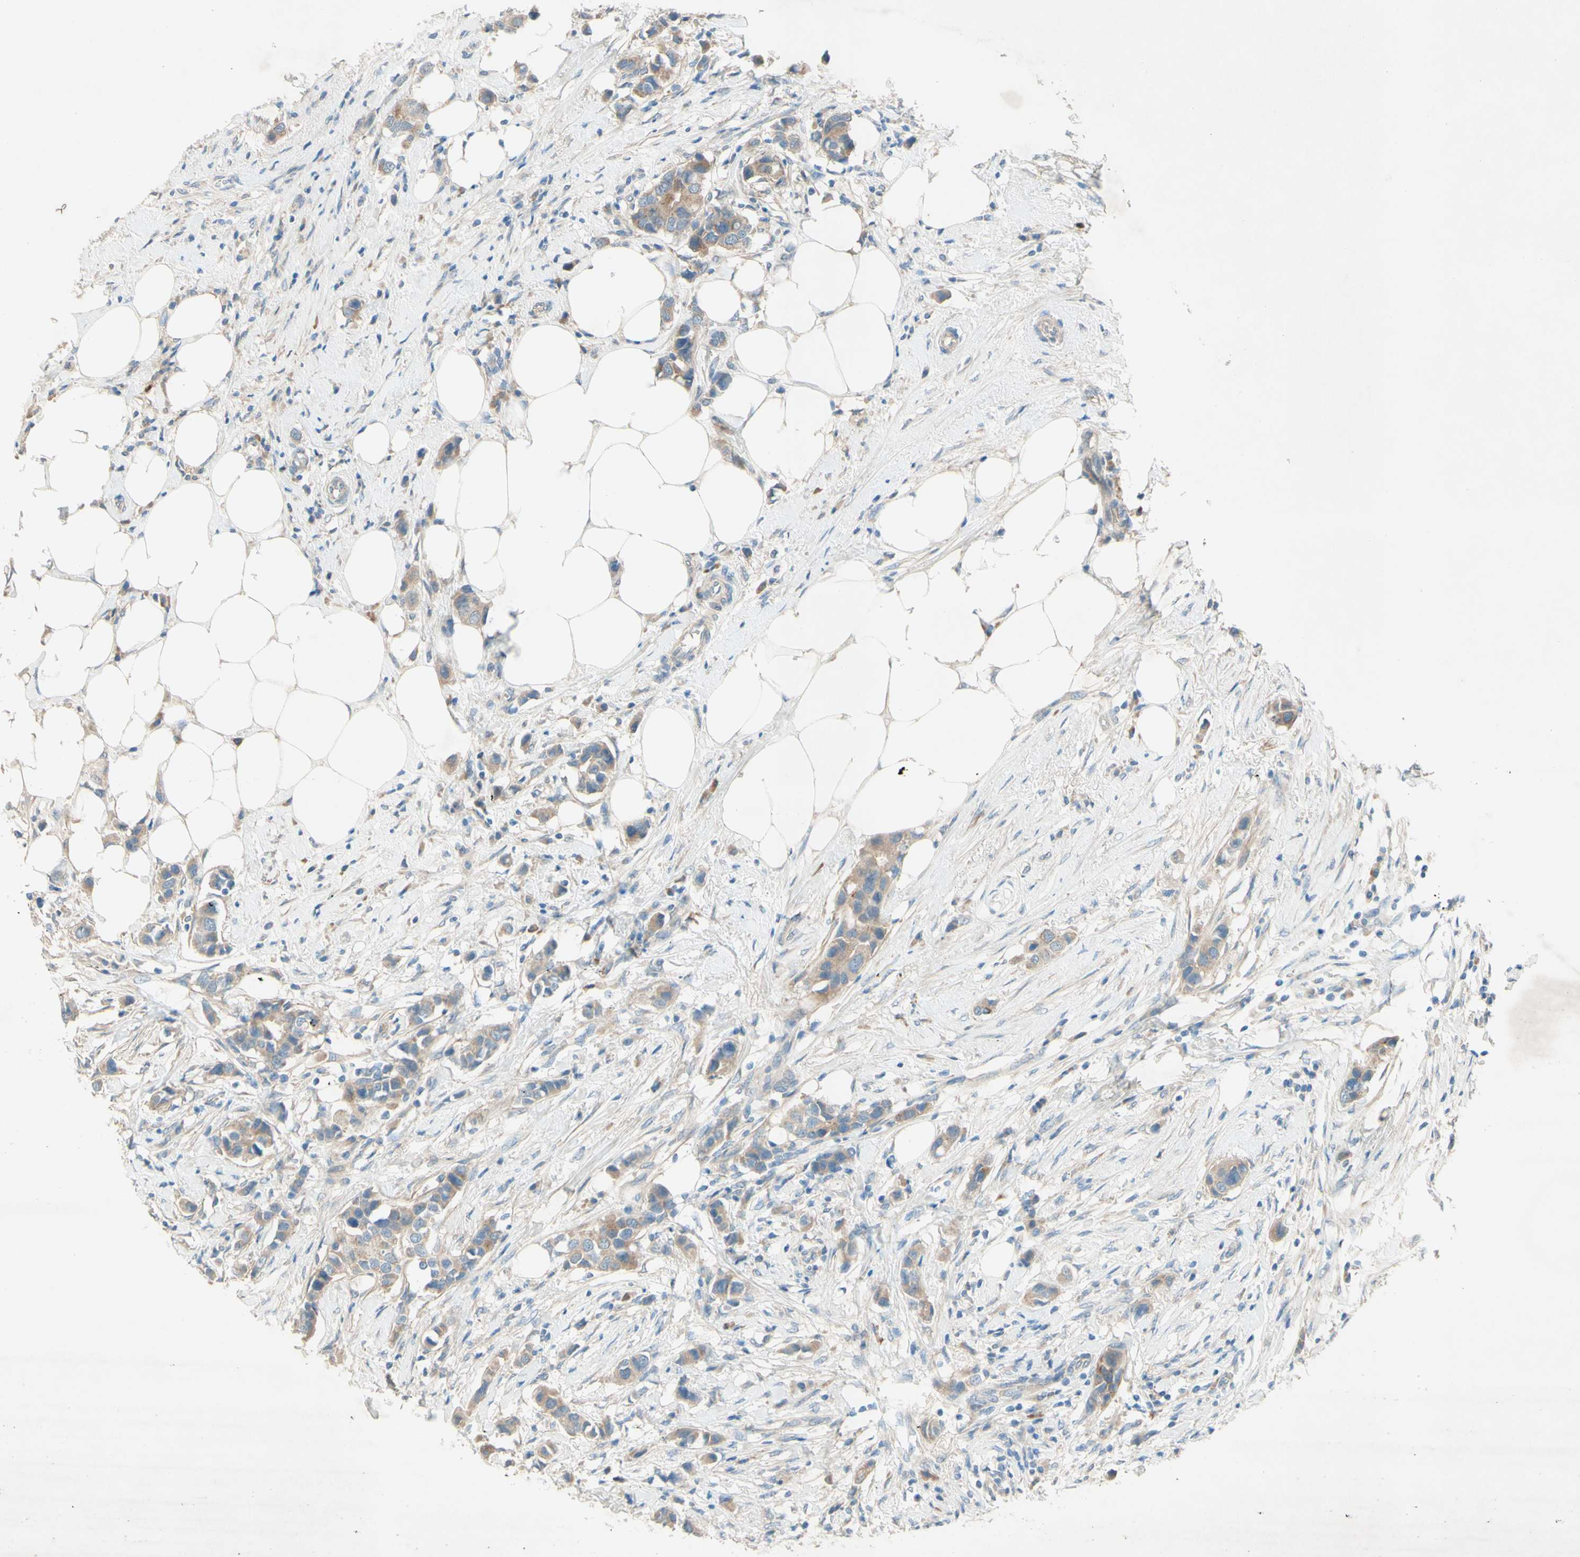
{"staining": {"intensity": "moderate", "quantity": ">75%", "location": "cytoplasmic/membranous"}, "tissue": "breast cancer", "cell_type": "Tumor cells", "image_type": "cancer", "snomed": [{"axis": "morphology", "description": "Normal tissue, NOS"}, {"axis": "morphology", "description": "Duct carcinoma"}, {"axis": "topography", "description": "Breast"}], "caption": "Breast infiltrating ductal carcinoma was stained to show a protein in brown. There is medium levels of moderate cytoplasmic/membranous staining in approximately >75% of tumor cells.", "gene": "IL2", "patient": {"sex": "female", "age": 50}}